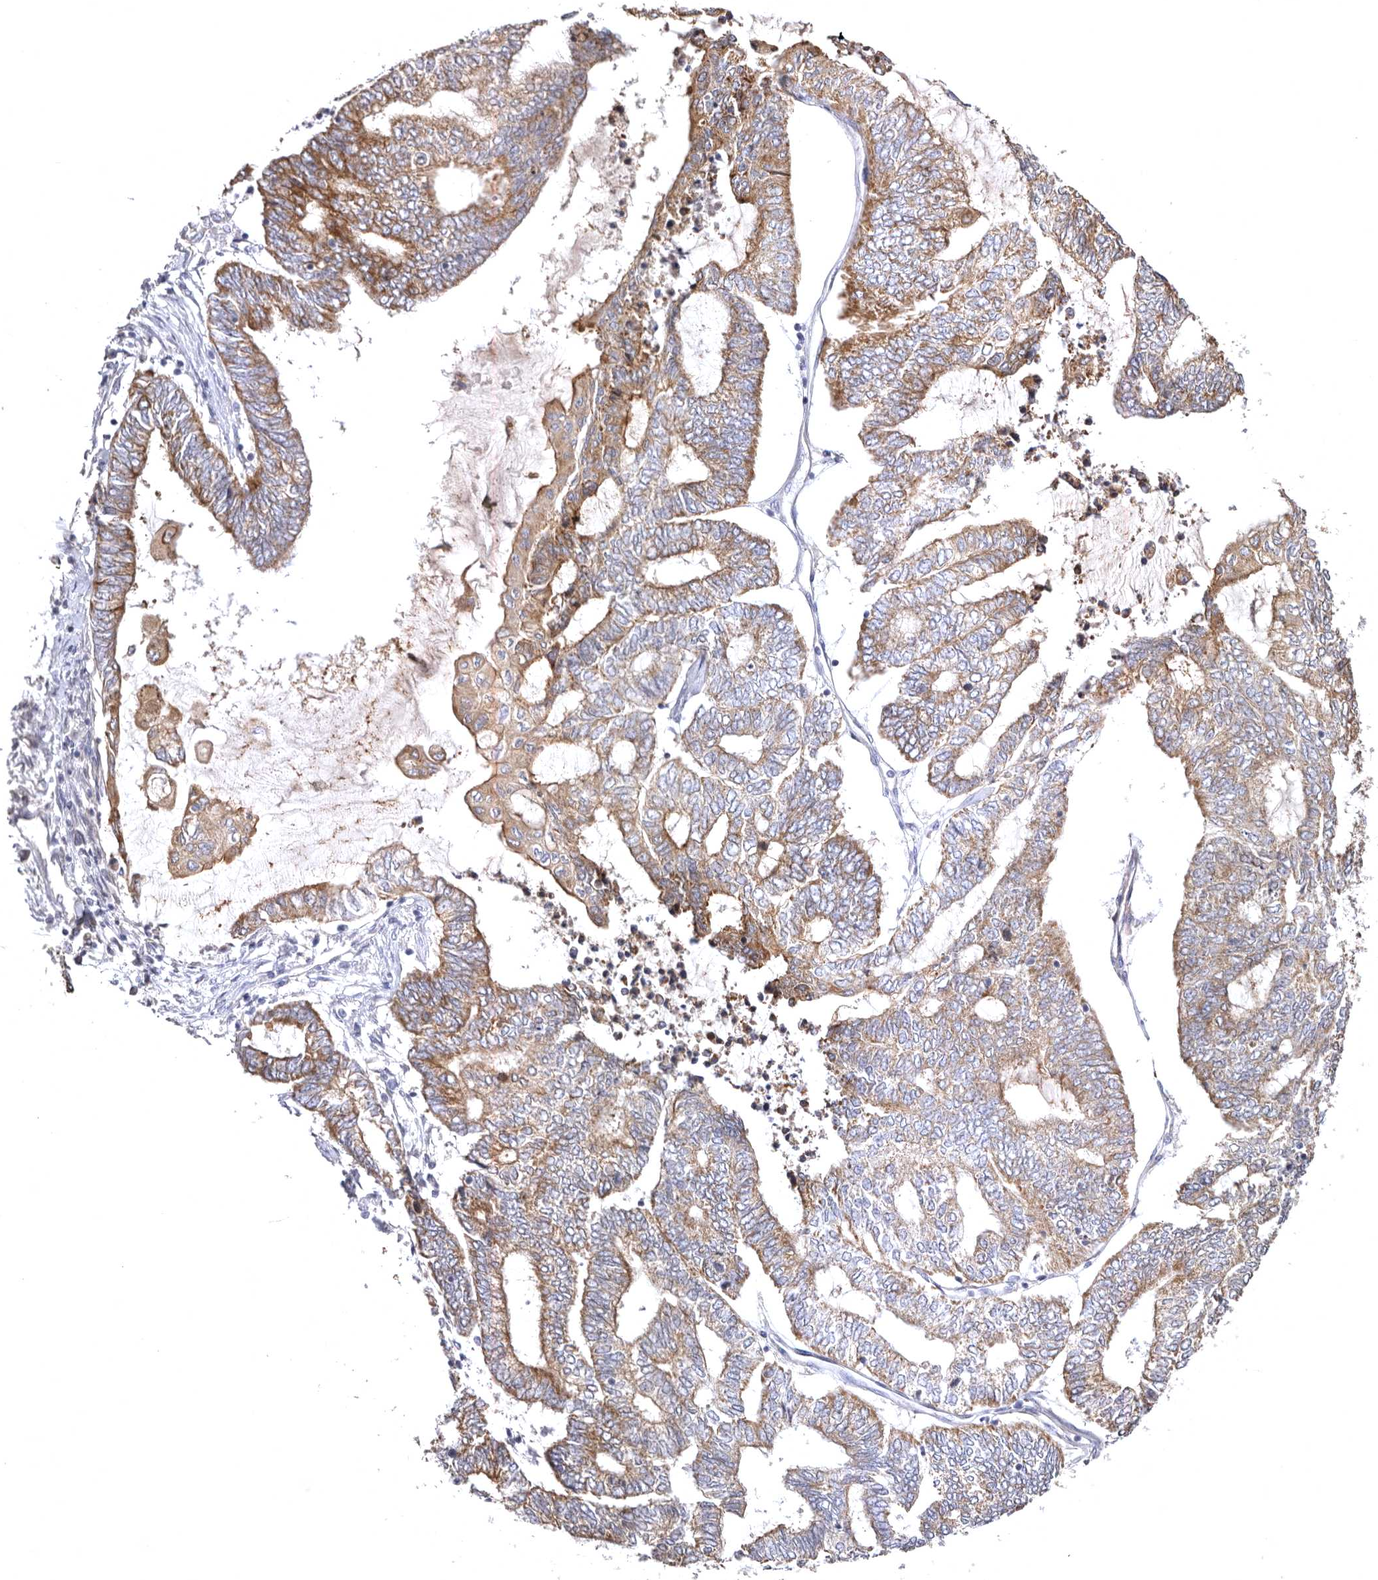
{"staining": {"intensity": "moderate", "quantity": ">75%", "location": "cytoplasmic/membranous"}, "tissue": "endometrial cancer", "cell_type": "Tumor cells", "image_type": "cancer", "snomed": [{"axis": "morphology", "description": "Adenocarcinoma, NOS"}, {"axis": "topography", "description": "Uterus"}, {"axis": "topography", "description": "Endometrium"}], "caption": "An image showing moderate cytoplasmic/membranous positivity in approximately >75% of tumor cells in endometrial cancer (adenocarcinoma), as visualized by brown immunohistochemical staining.", "gene": "BAIAP2L1", "patient": {"sex": "female", "age": 70}}